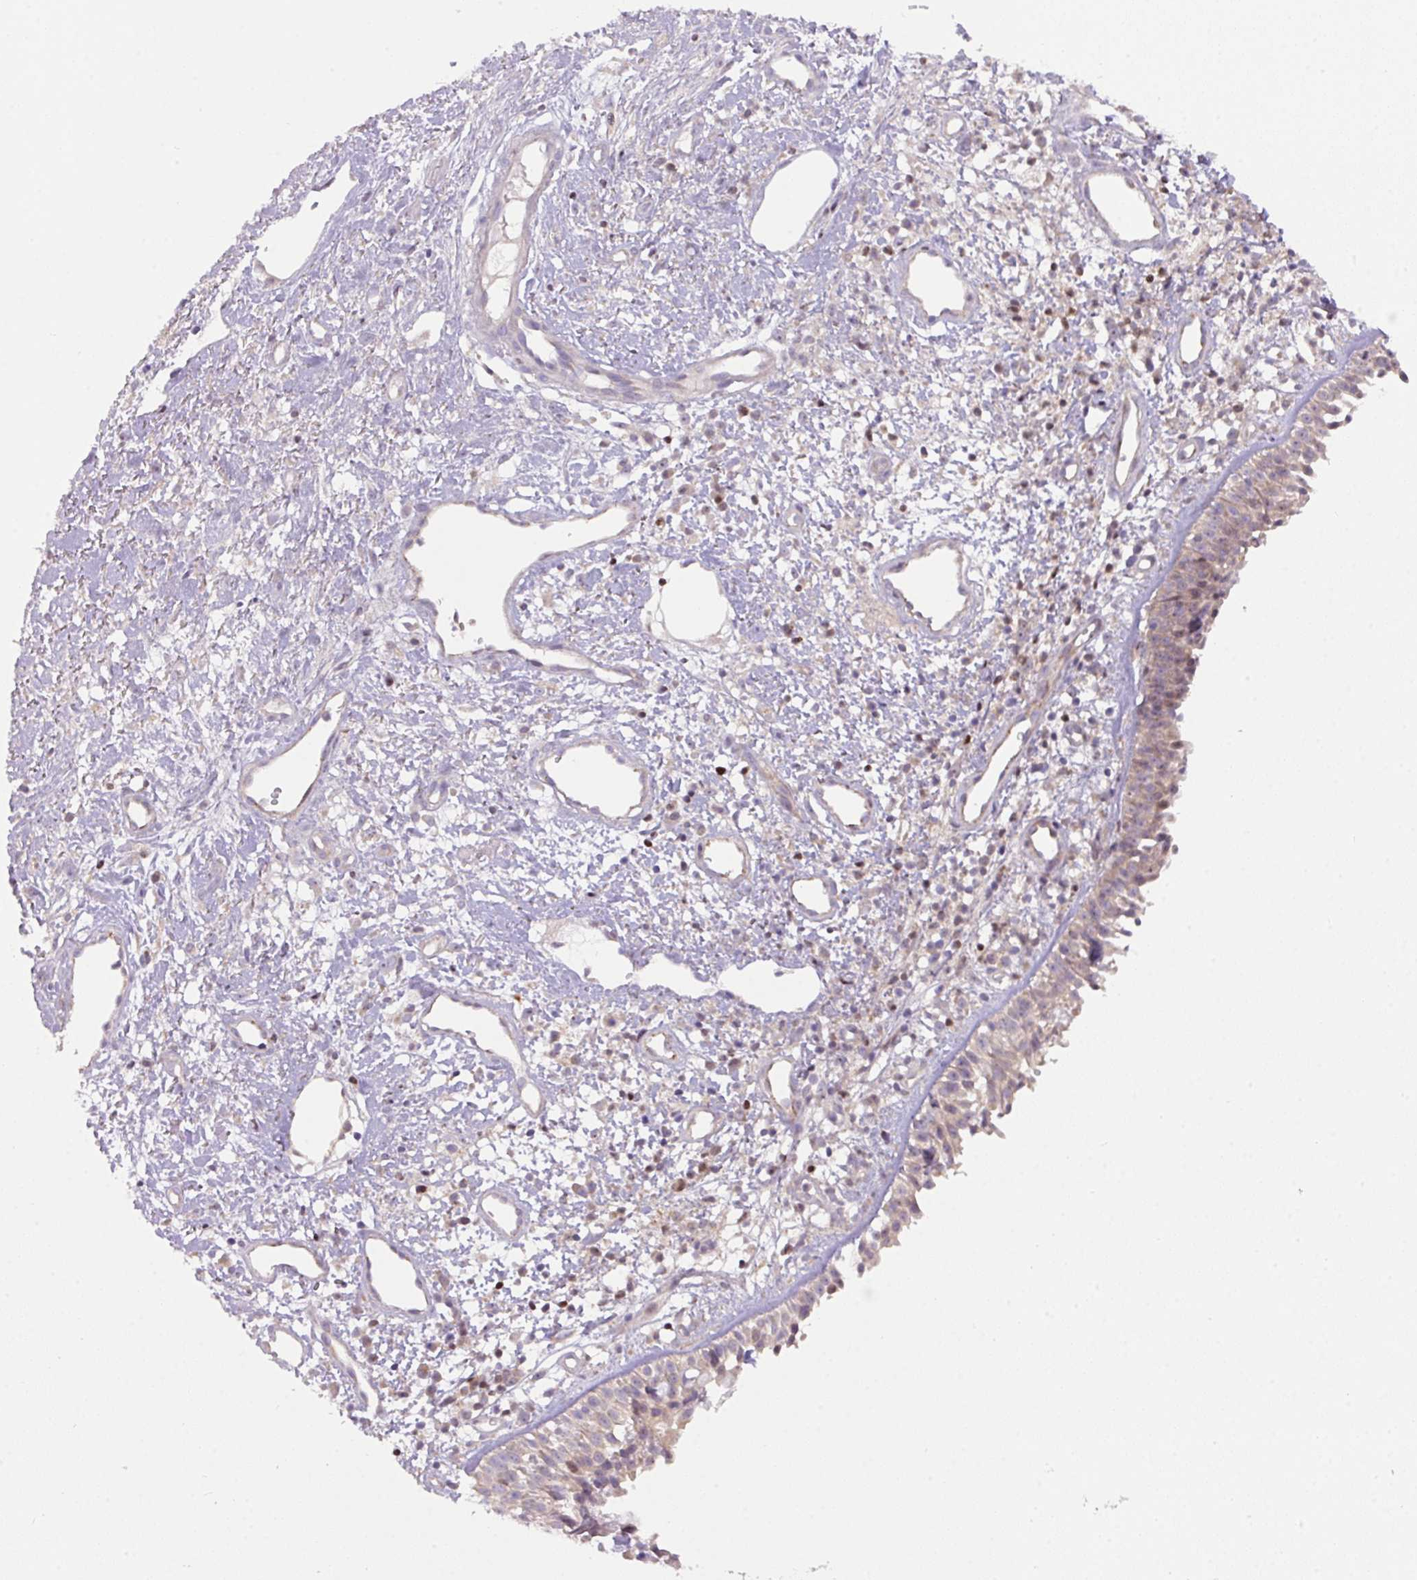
{"staining": {"intensity": "weak", "quantity": "<25%", "location": "cytoplasmic/membranous"}, "tissue": "nasopharynx", "cell_type": "Respiratory epithelial cells", "image_type": "normal", "snomed": [{"axis": "morphology", "description": "Normal tissue, NOS"}, {"axis": "topography", "description": "Cartilage tissue"}, {"axis": "topography", "description": "Nasopharynx"}, {"axis": "topography", "description": "Thyroid gland"}], "caption": "This is a micrograph of immunohistochemistry staining of normal nasopharynx, which shows no positivity in respiratory epithelial cells.", "gene": "ZNF394", "patient": {"sex": "male", "age": 63}}